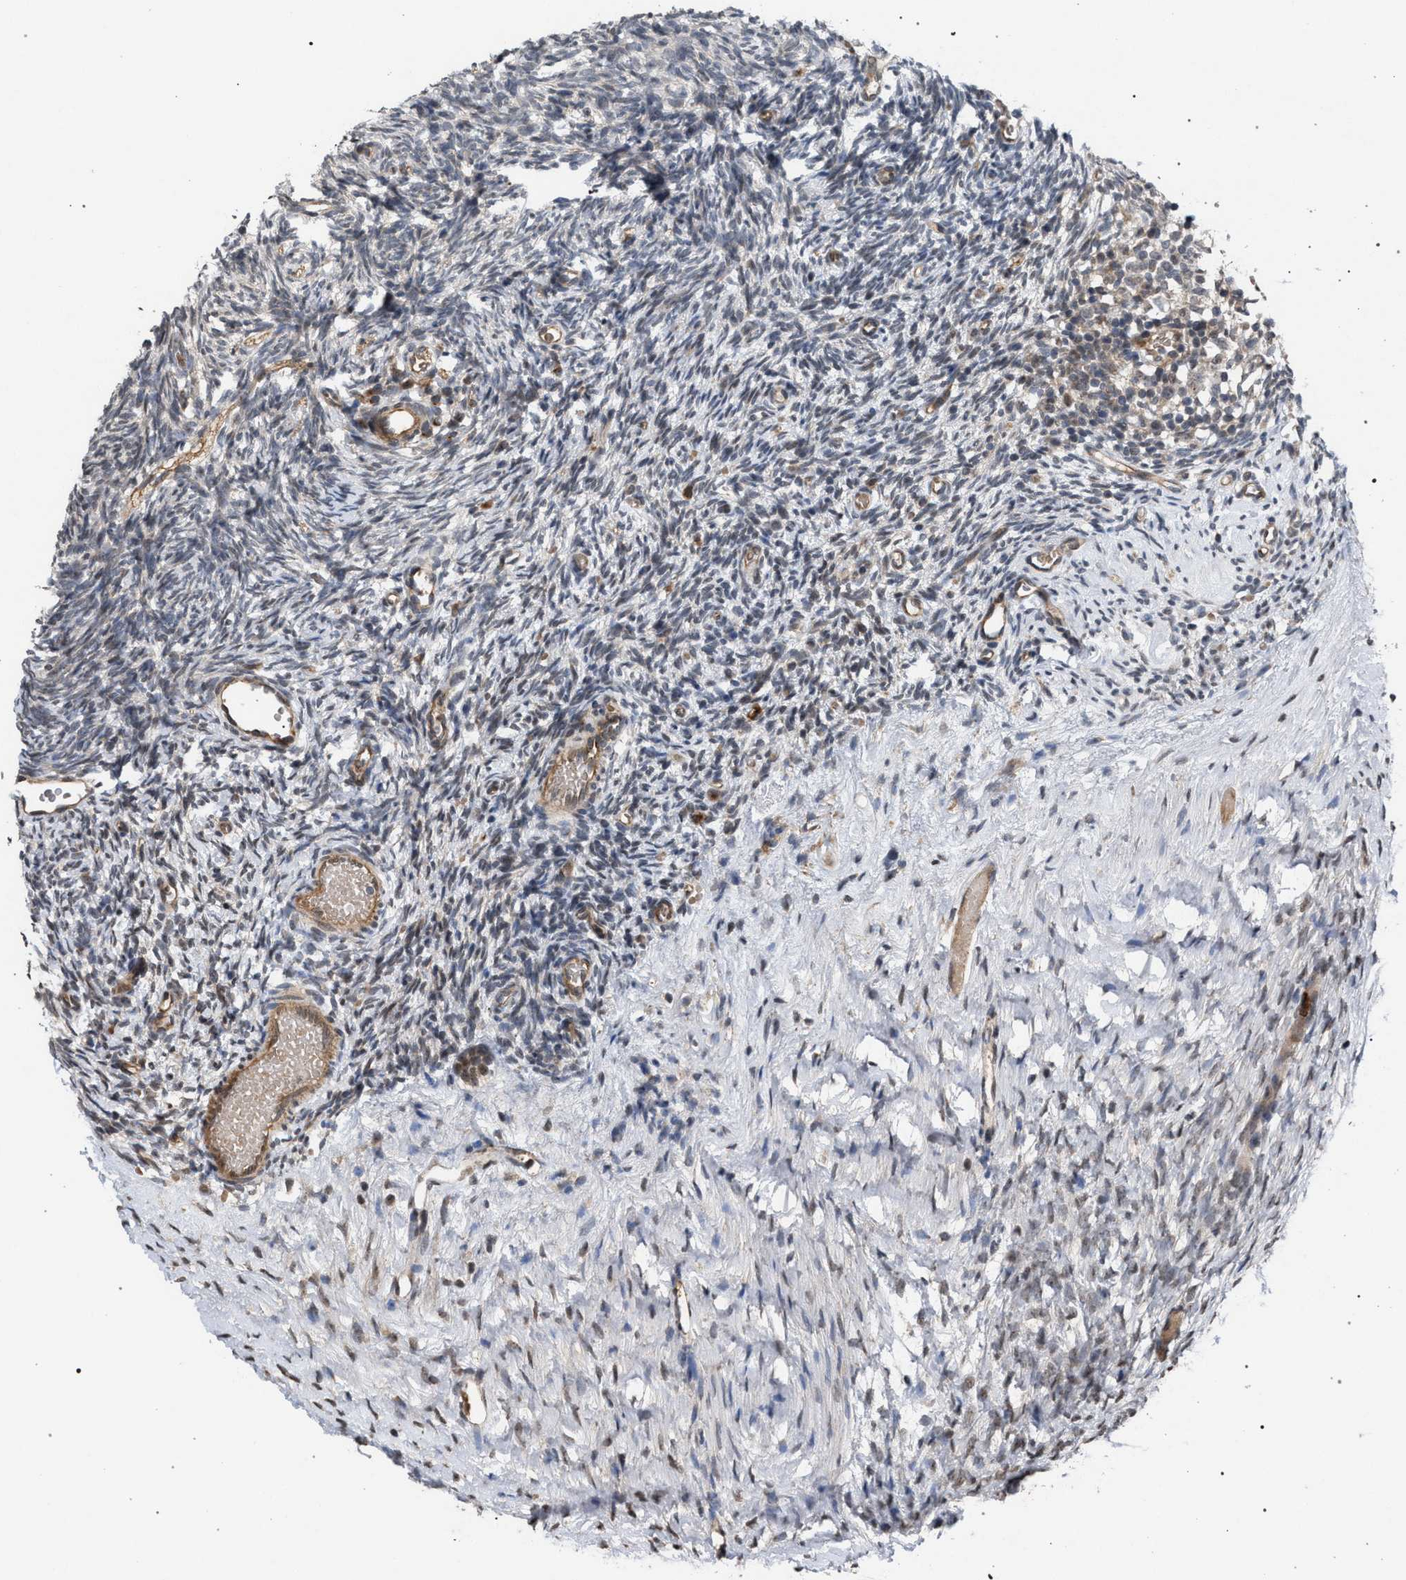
{"staining": {"intensity": "weak", "quantity": "<25%", "location": "cytoplasmic/membranous"}, "tissue": "ovary", "cell_type": "Ovarian stroma cells", "image_type": "normal", "snomed": [{"axis": "morphology", "description": "Normal tissue, NOS"}, {"axis": "topography", "description": "Ovary"}], "caption": "A histopathology image of human ovary is negative for staining in ovarian stroma cells. Nuclei are stained in blue.", "gene": "IRAK4", "patient": {"sex": "female", "age": 35}}